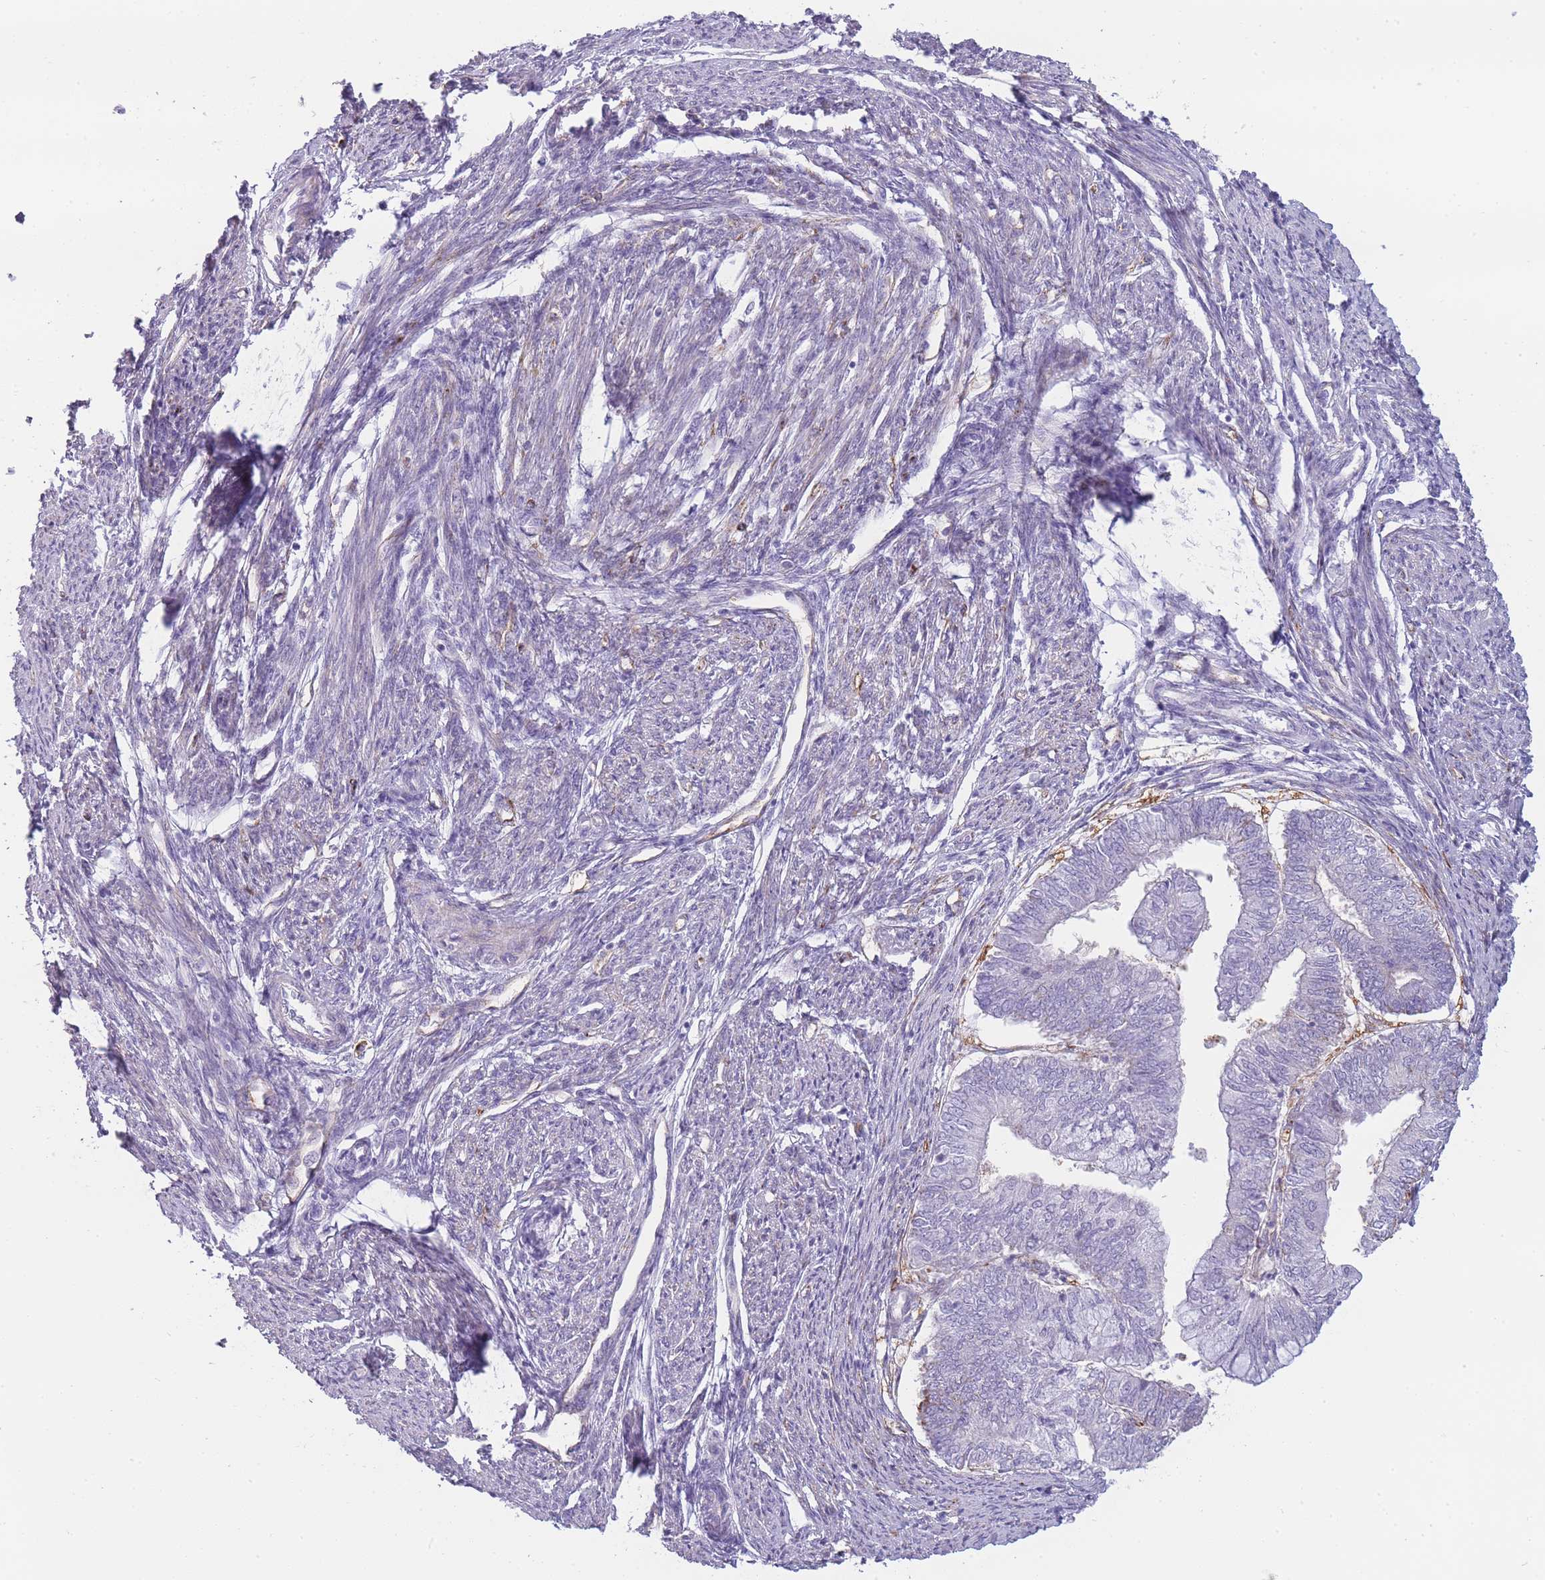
{"staining": {"intensity": "moderate", "quantity": "25%-75%", "location": "cytoplasmic/membranous"}, "tissue": "smooth muscle", "cell_type": "Smooth muscle cells", "image_type": "normal", "snomed": [{"axis": "morphology", "description": "Normal tissue, NOS"}, {"axis": "topography", "description": "Smooth muscle"}, {"axis": "topography", "description": "Uterus"}], "caption": "This is a micrograph of immunohistochemistry (IHC) staining of unremarkable smooth muscle, which shows moderate positivity in the cytoplasmic/membranous of smooth muscle cells.", "gene": "UTP14A", "patient": {"sex": "female", "age": 59}}